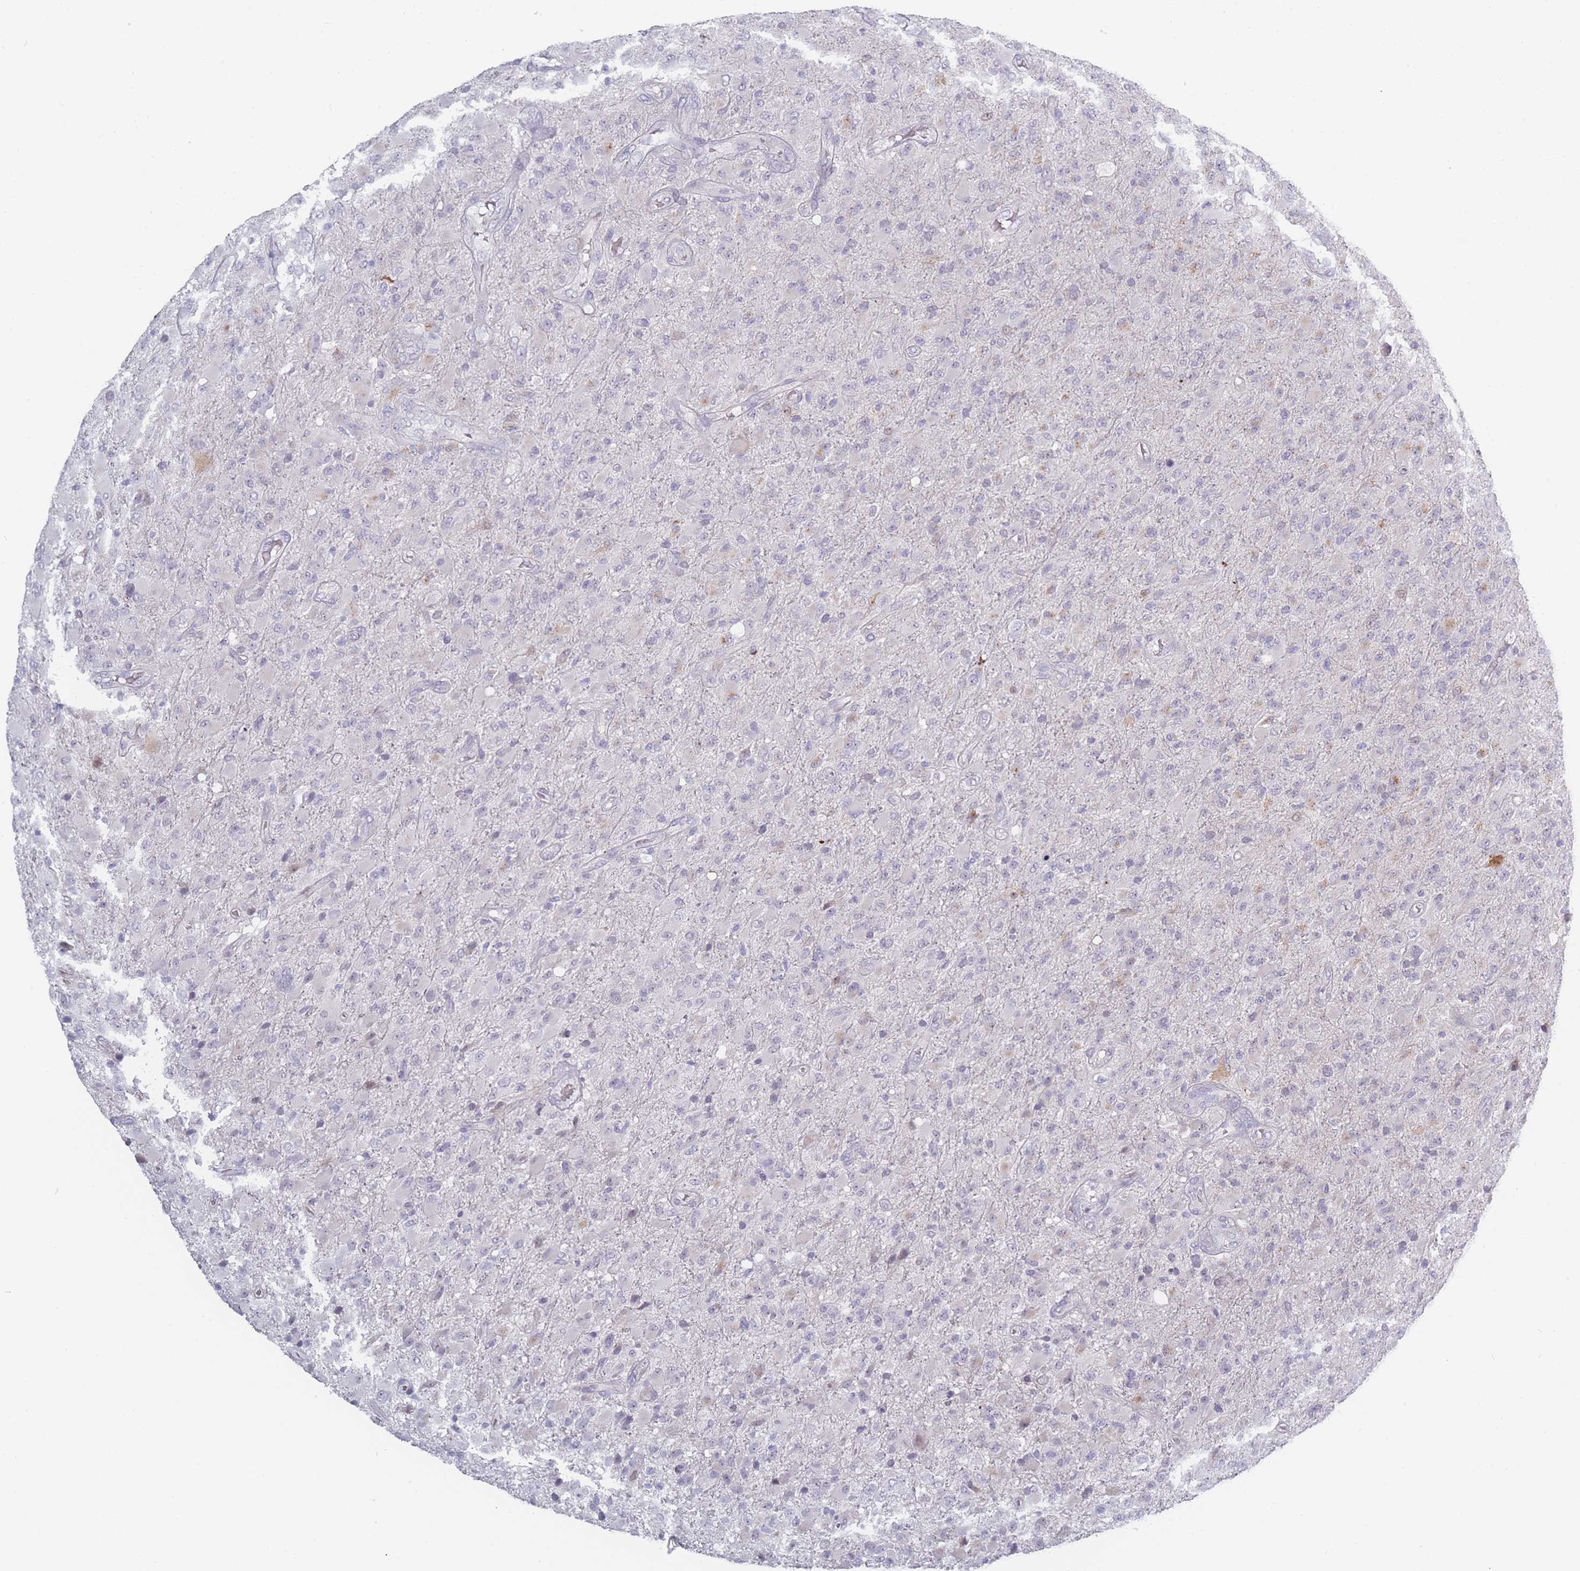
{"staining": {"intensity": "negative", "quantity": "none", "location": "none"}, "tissue": "glioma", "cell_type": "Tumor cells", "image_type": "cancer", "snomed": [{"axis": "morphology", "description": "Glioma, malignant, Low grade"}, {"axis": "topography", "description": "Brain"}], "caption": "Tumor cells show no significant protein expression in low-grade glioma (malignant).", "gene": "ROS1", "patient": {"sex": "male", "age": 65}}